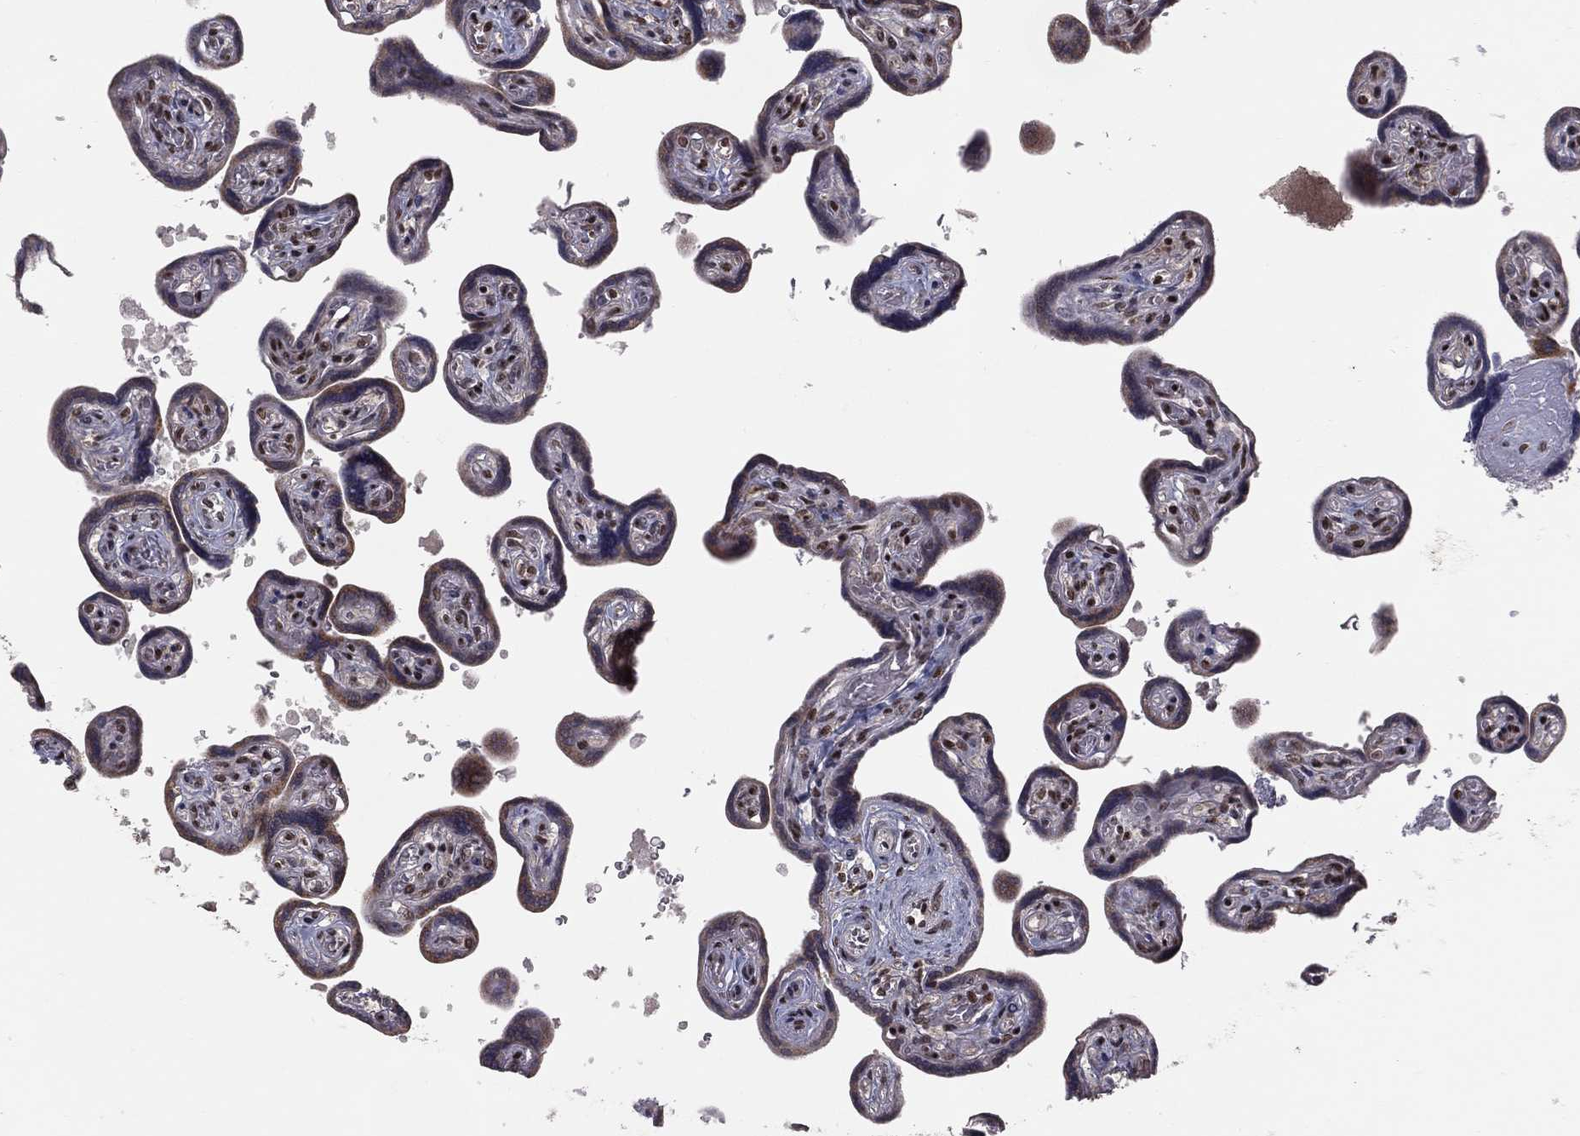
{"staining": {"intensity": "moderate", "quantity": "25%-75%", "location": "nuclear"}, "tissue": "placenta", "cell_type": "Decidual cells", "image_type": "normal", "snomed": [{"axis": "morphology", "description": "Normal tissue, NOS"}, {"axis": "topography", "description": "Placenta"}], "caption": "A micrograph of human placenta stained for a protein demonstrates moderate nuclear brown staining in decidual cells. (Brightfield microscopy of DAB IHC at high magnification).", "gene": "NFYB", "patient": {"sex": "female", "age": 32}}